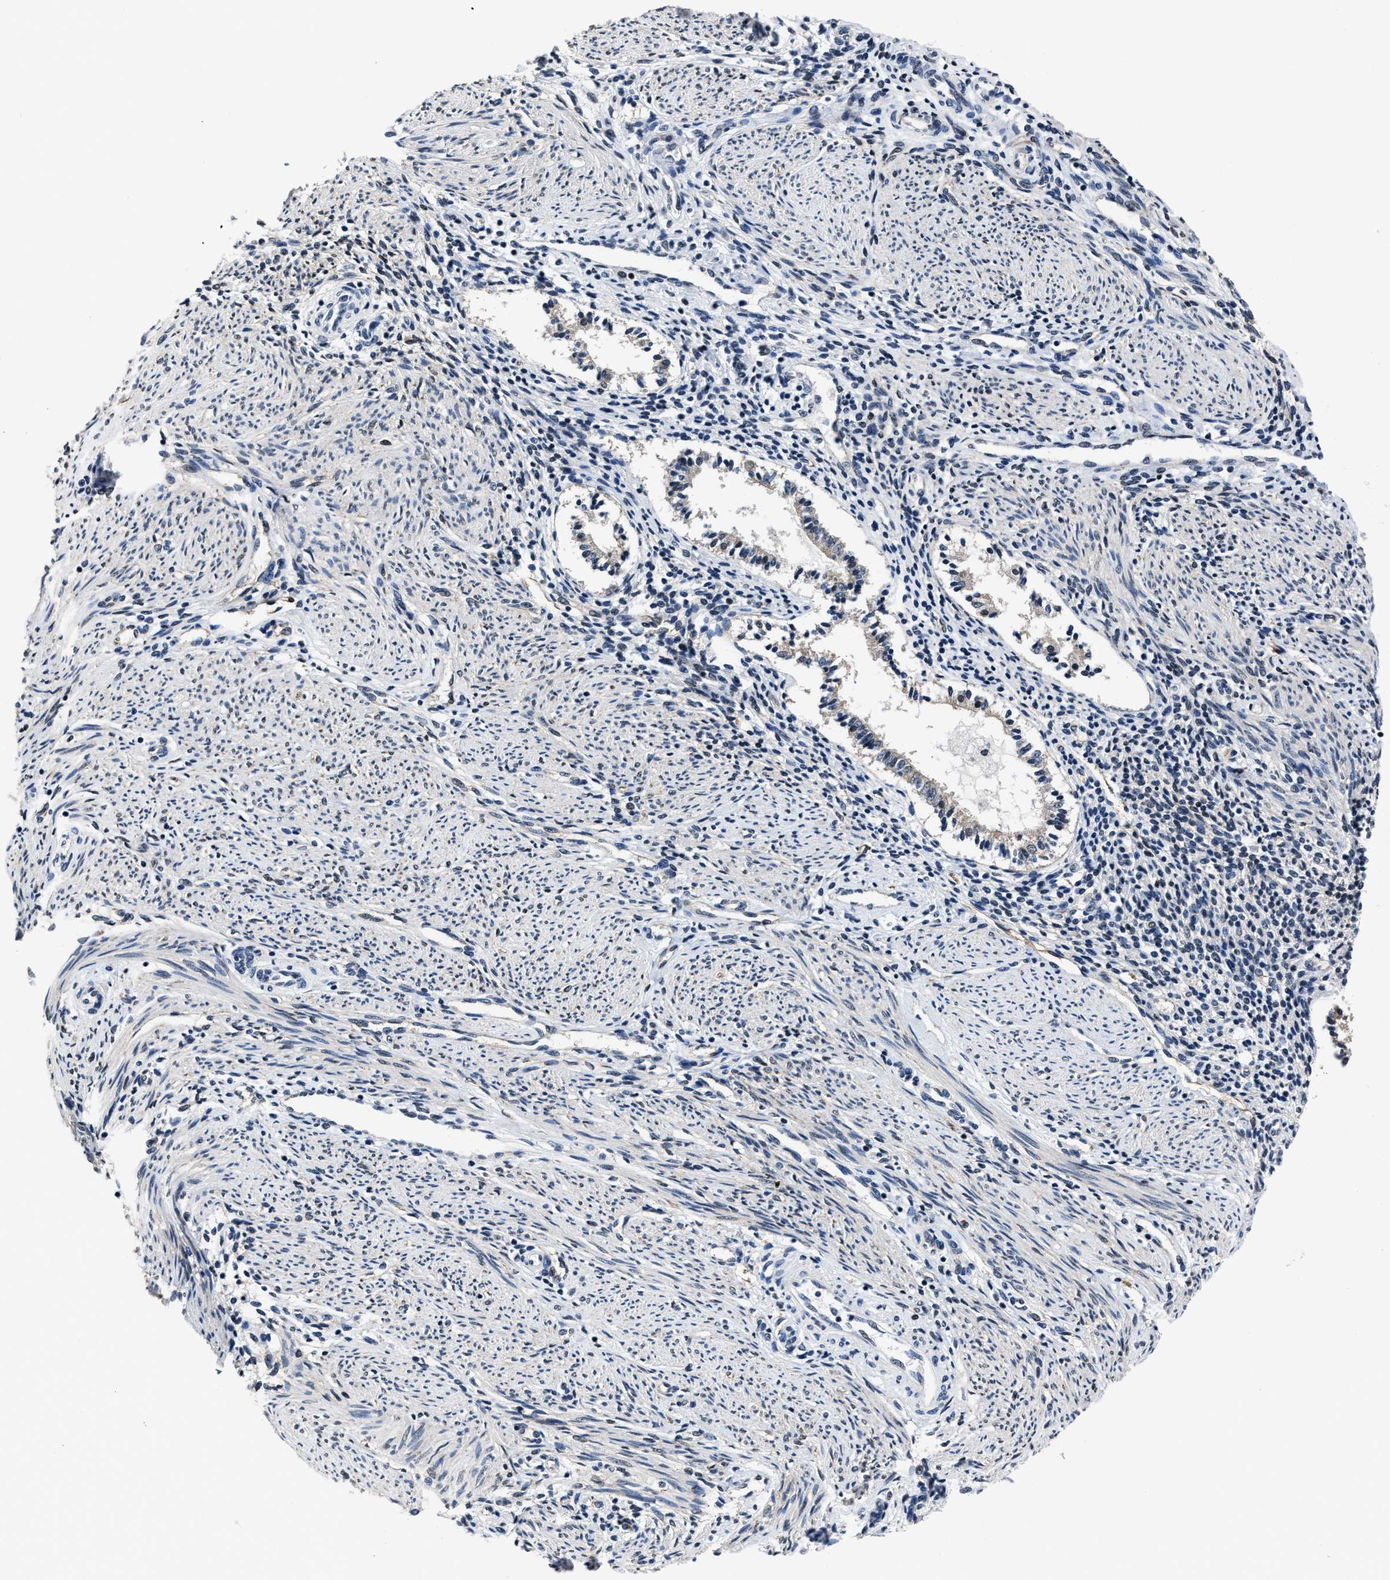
{"staining": {"intensity": "negative", "quantity": "none", "location": "none"}, "tissue": "endometrium", "cell_type": "Cells in endometrial stroma", "image_type": "normal", "snomed": [{"axis": "morphology", "description": "Normal tissue, NOS"}, {"axis": "topography", "description": "Endometrium"}], "caption": "Immunohistochemical staining of benign endometrium shows no significant expression in cells in endometrial stroma.", "gene": "MARCKSL1", "patient": {"sex": "female", "age": 42}}